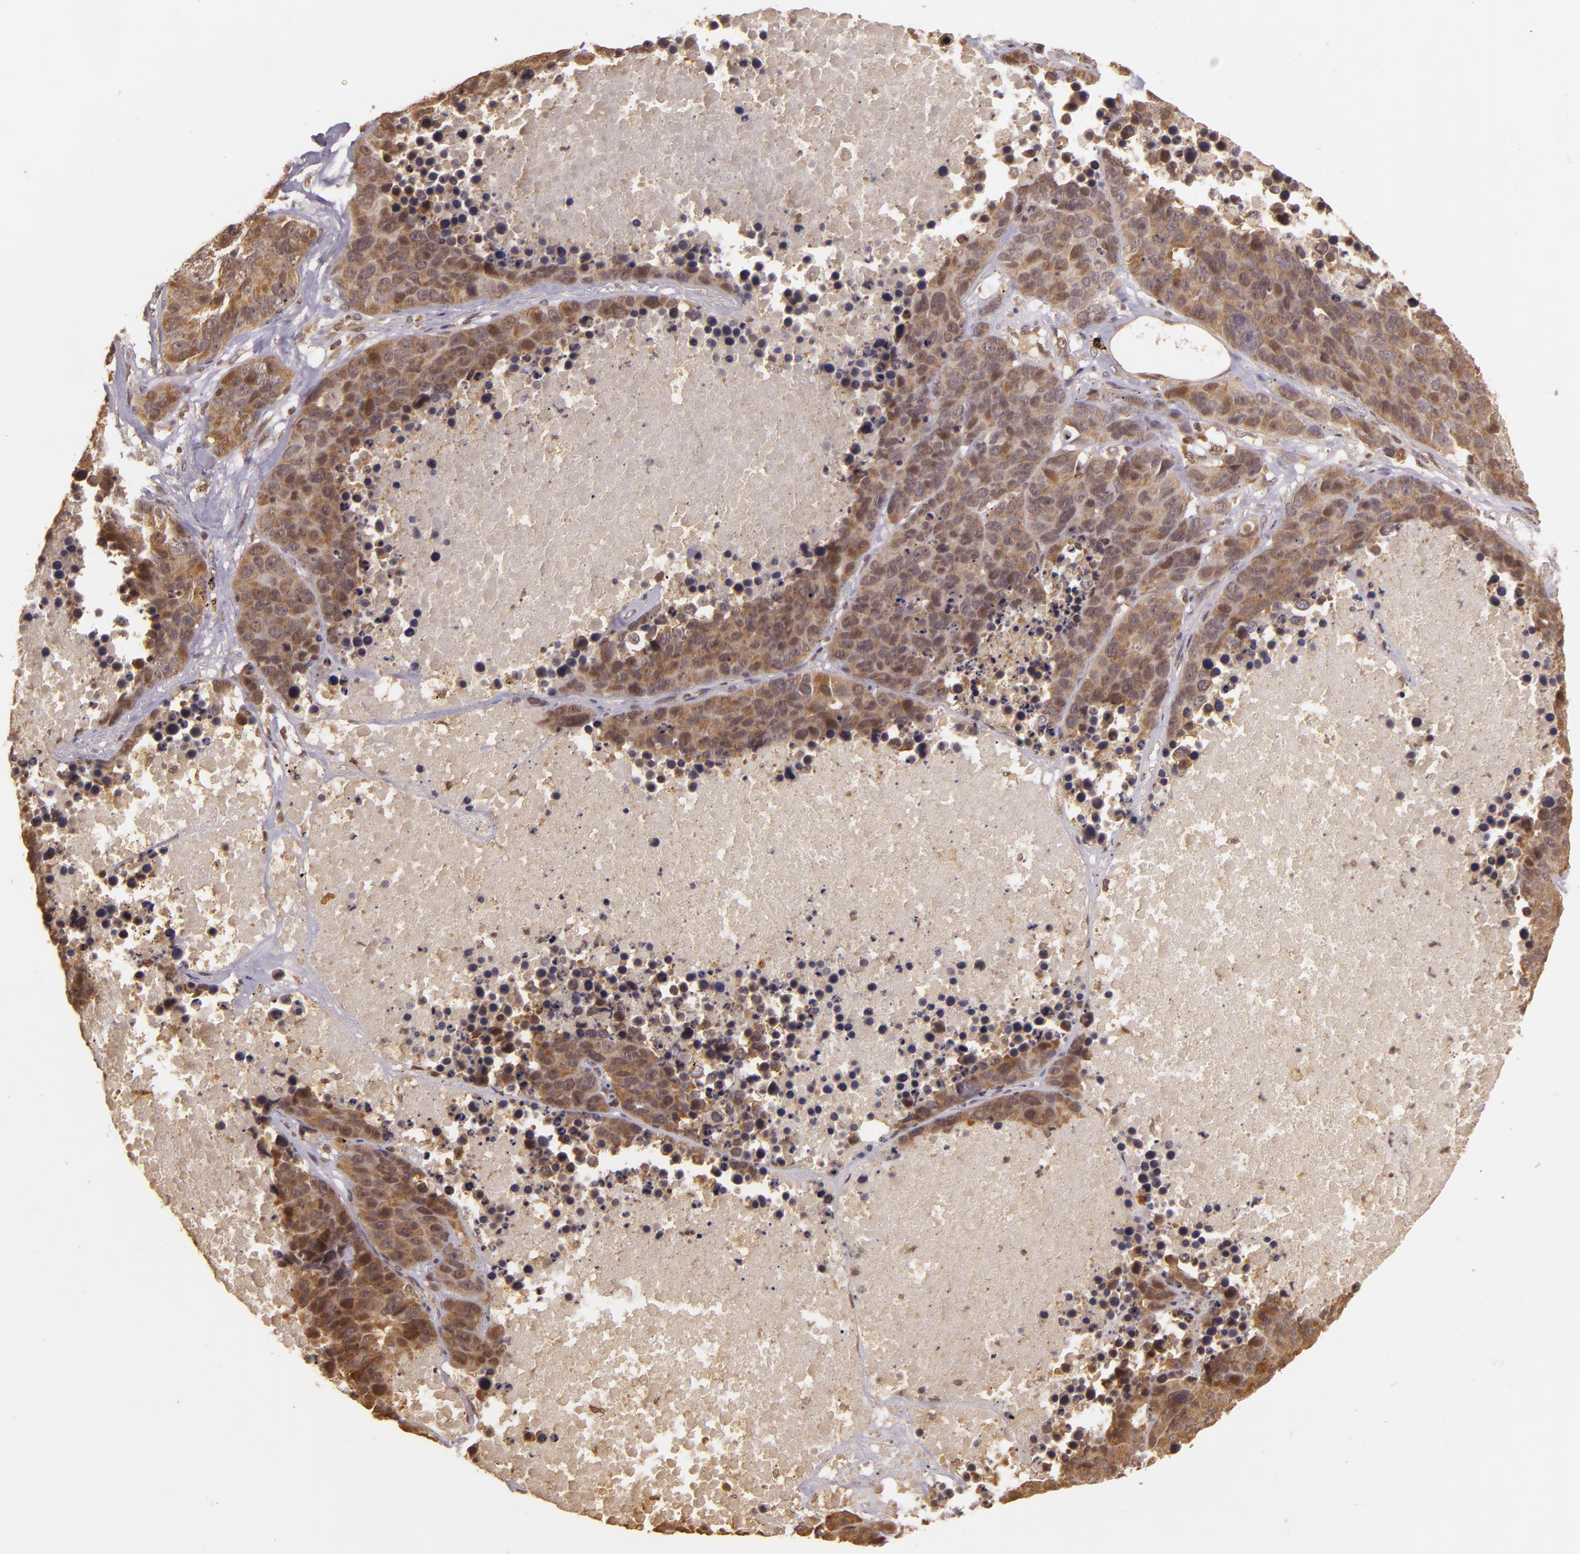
{"staining": {"intensity": "moderate", "quantity": ">75%", "location": "cytoplasmic/membranous,nuclear"}, "tissue": "lung cancer", "cell_type": "Tumor cells", "image_type": "cancer", "snomed": [{"axis": "morphology", "description": "Carcinoid, malignant, NOS"}, {"axis": "topography", "description": "Lung"}], "caption": "Brown immunohistochemical staining in lung cancer (malignant carcinoid) shows moderate cytoplasmic/membranous and nuclear positivity in approximately >75% of tumor cells.", "gene": "TXNRD2", "patient": {"sex": "male", "age": 60}}